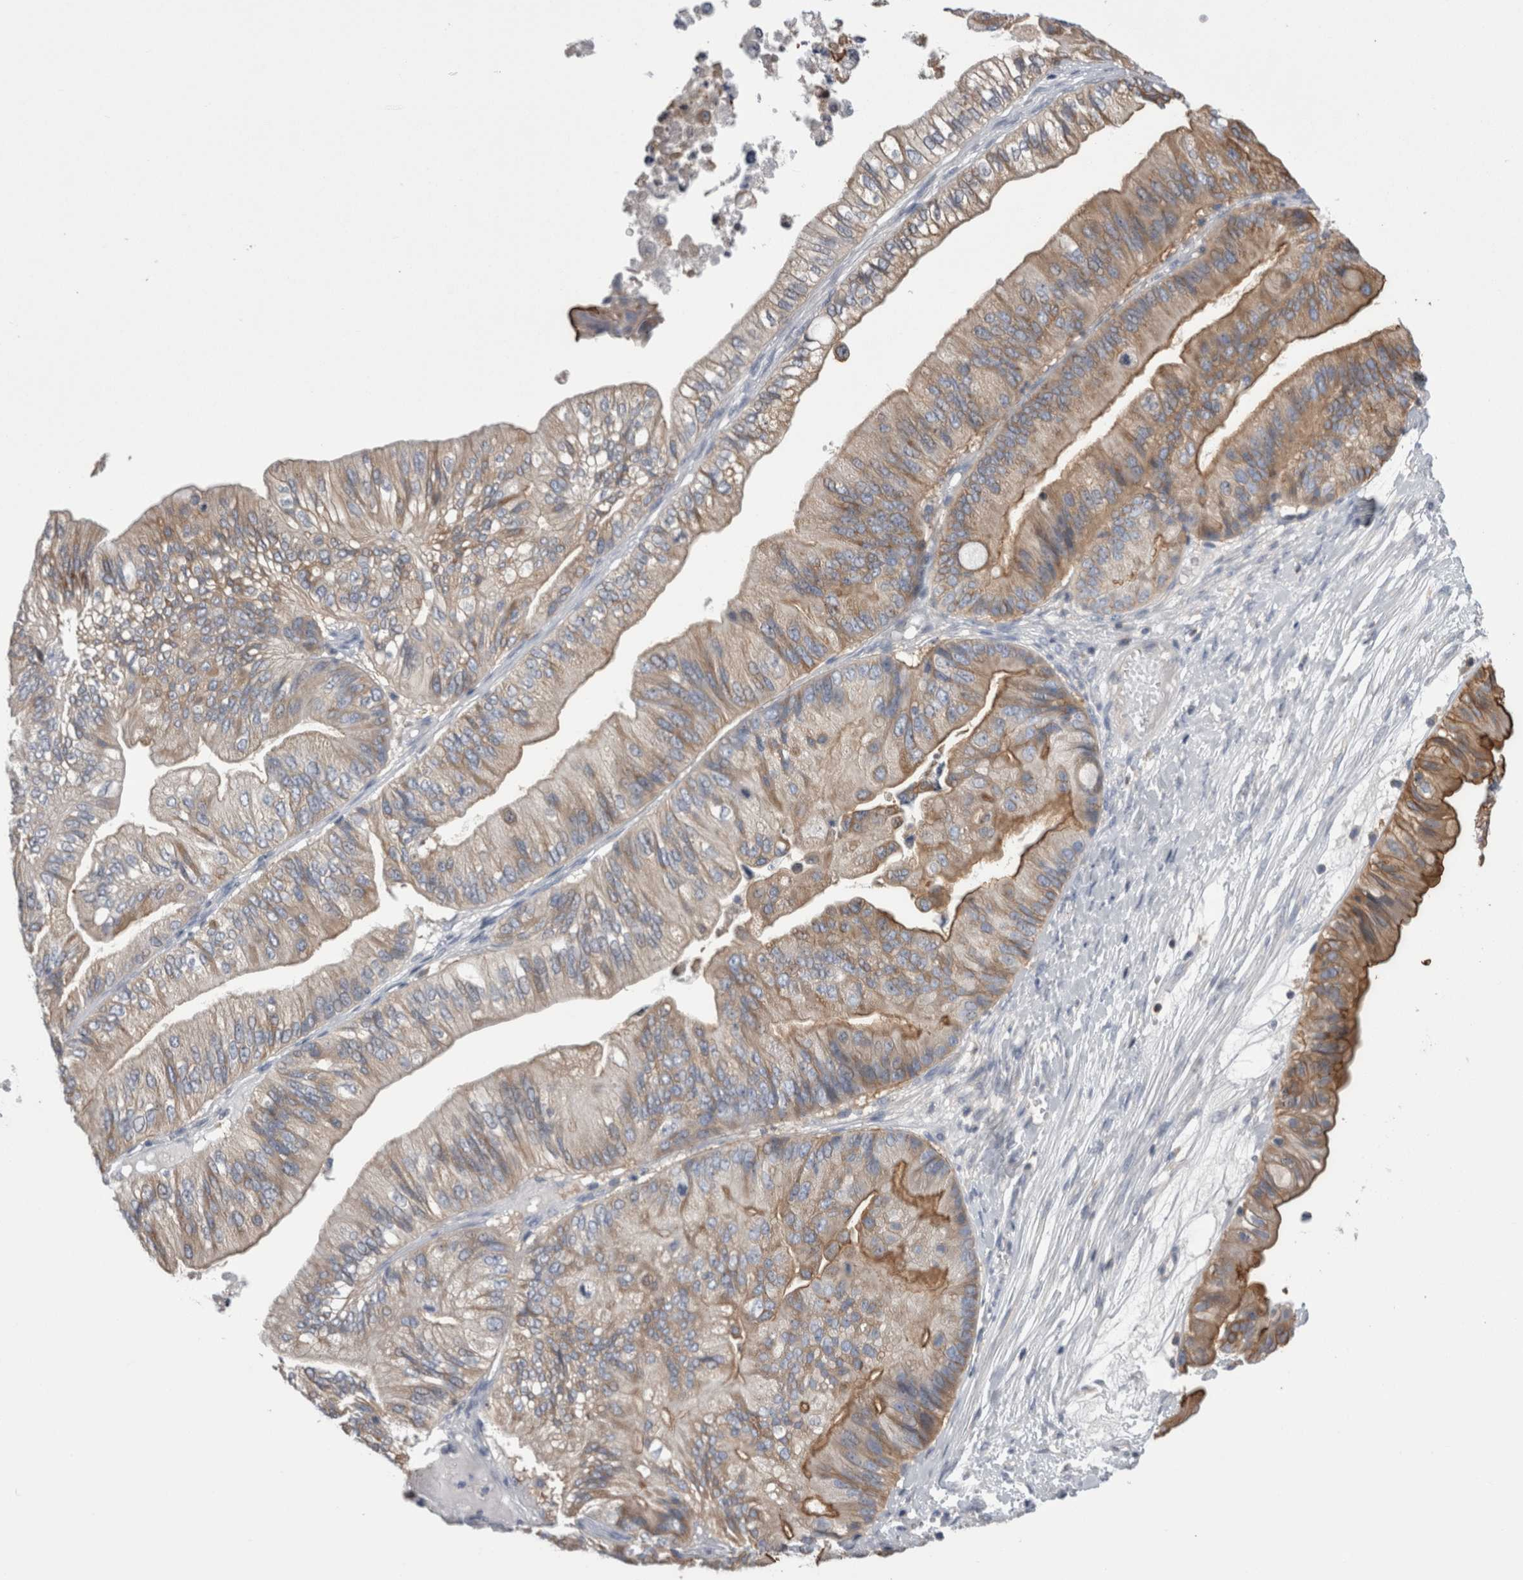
{"staining": {"intensity": "moderate", "quantity": "25%-75%", "location": "cytoplasmic/membranous"}, "tissue": "ovarian cancer", "cell_type": "Tumor cells", "image_type": "cancer", "snomed": [{"axis": "morphology", "description": "Cystadenocarcinoma, mucinous, NOS"}, {"axis": "topography", "description": "Ovary"}], "caption": "A micrograph of human ovarian cancer (mucinous cystadenocarcinoma) stained for a protein demonstrates moderate cytoplasmic/membranous brown staining in tumor cells. (DAB = brown stain, brightfield microscopy at high magnification).", "gene": "DCTN6", "patient": {"sex": "female", "age": 61}}